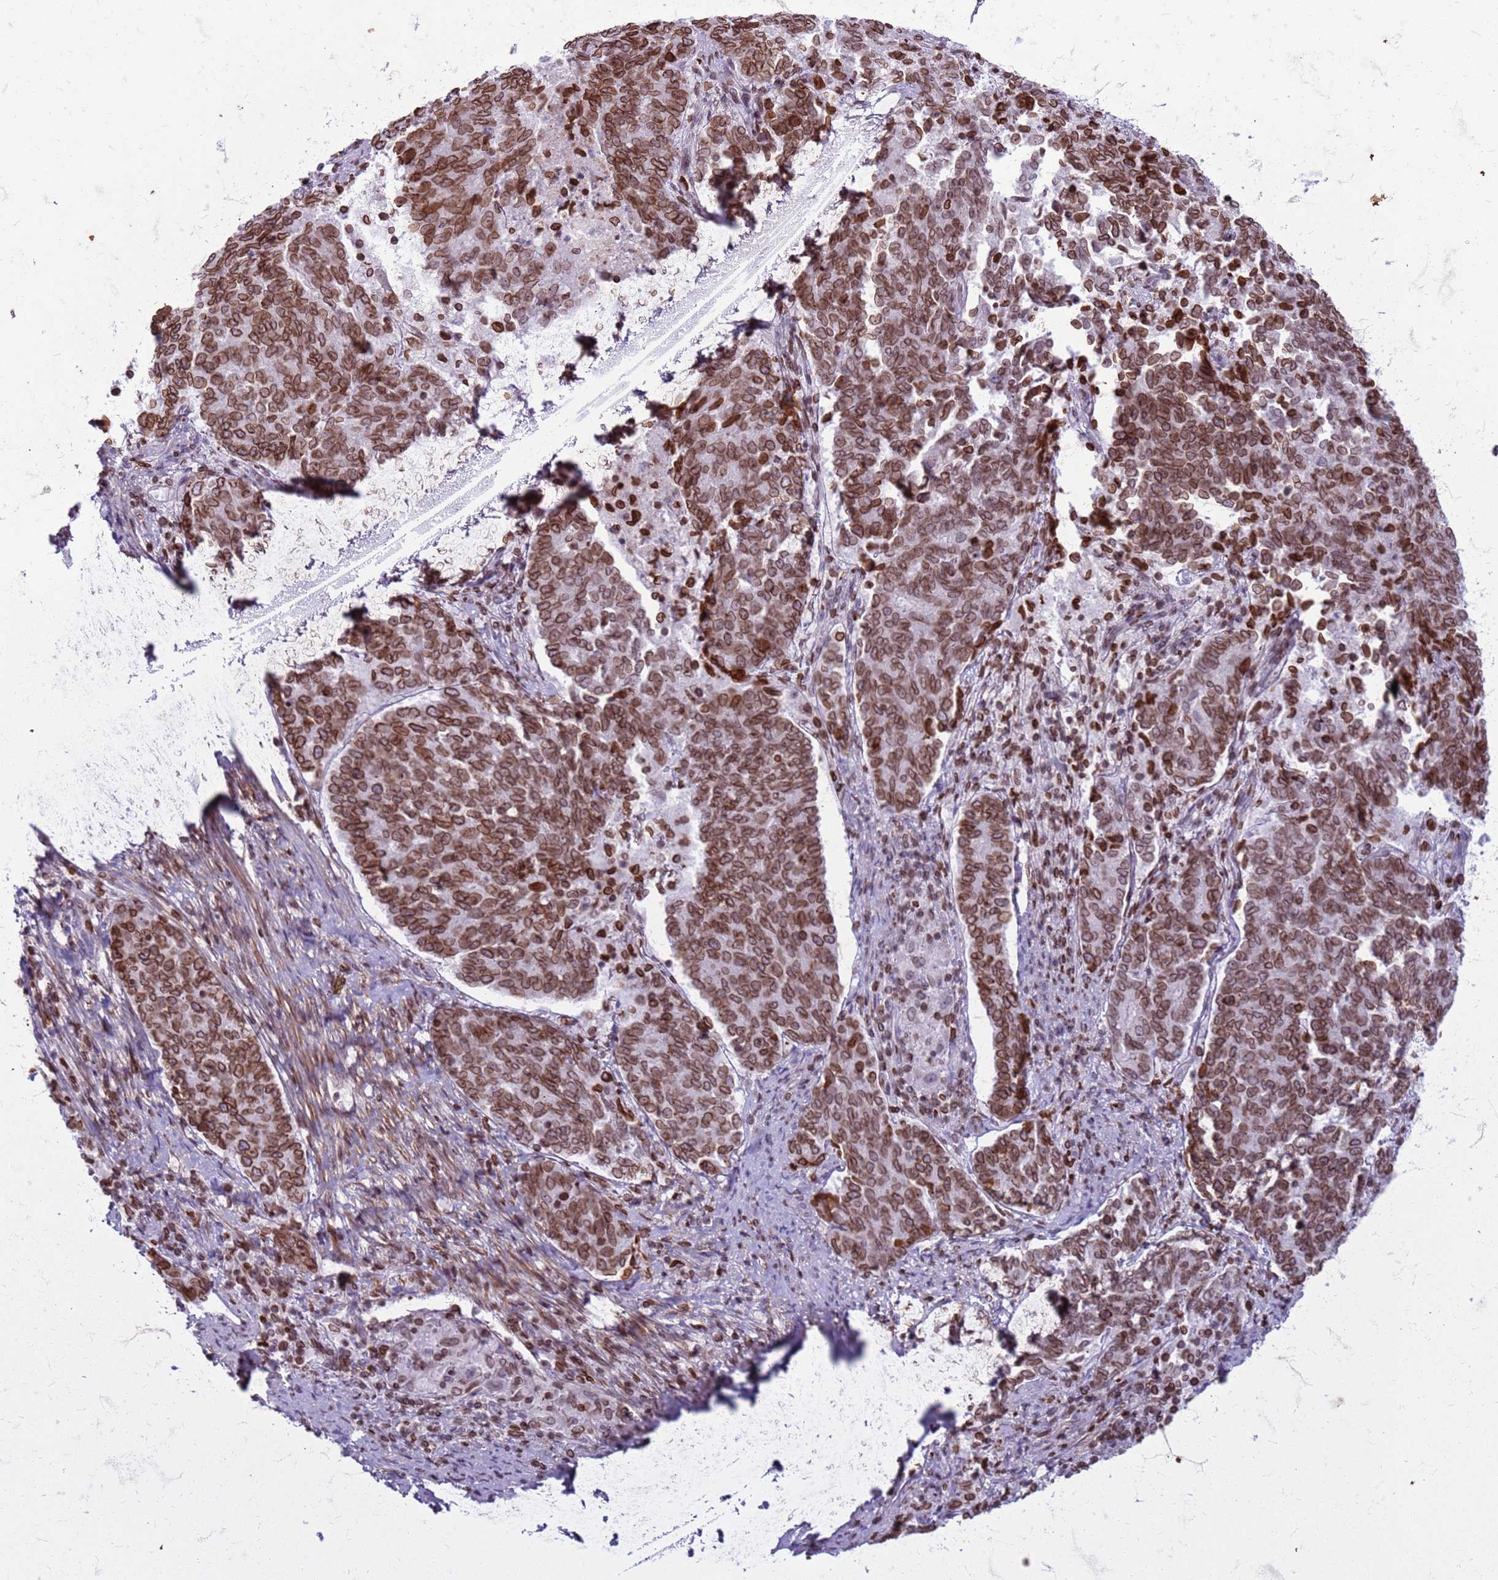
{"staining": {"intensity": "moderate", "quantity": ">75%", "location": "cytoplasmic/membranous,nuclear"}, "tissue": "endometrial cancer", "cell_type": "Tumor cells", "image_type": "cancer", "snomed": [{"axis": "morphology", "description": "Adenocarcinoma, NOS"}, {"axis": "topography", "description": "Endometrium"}], "caption": "IHC photomicrograph of endometrial adenocarcinoma stained for a protein (brown), which reveals medium levels of moderate cytoplasmic/membranous and nuclear expression in about >75% of tumor cells.", "gene": "METTL25B", "patient": {"sex": "female", "age": 80}}